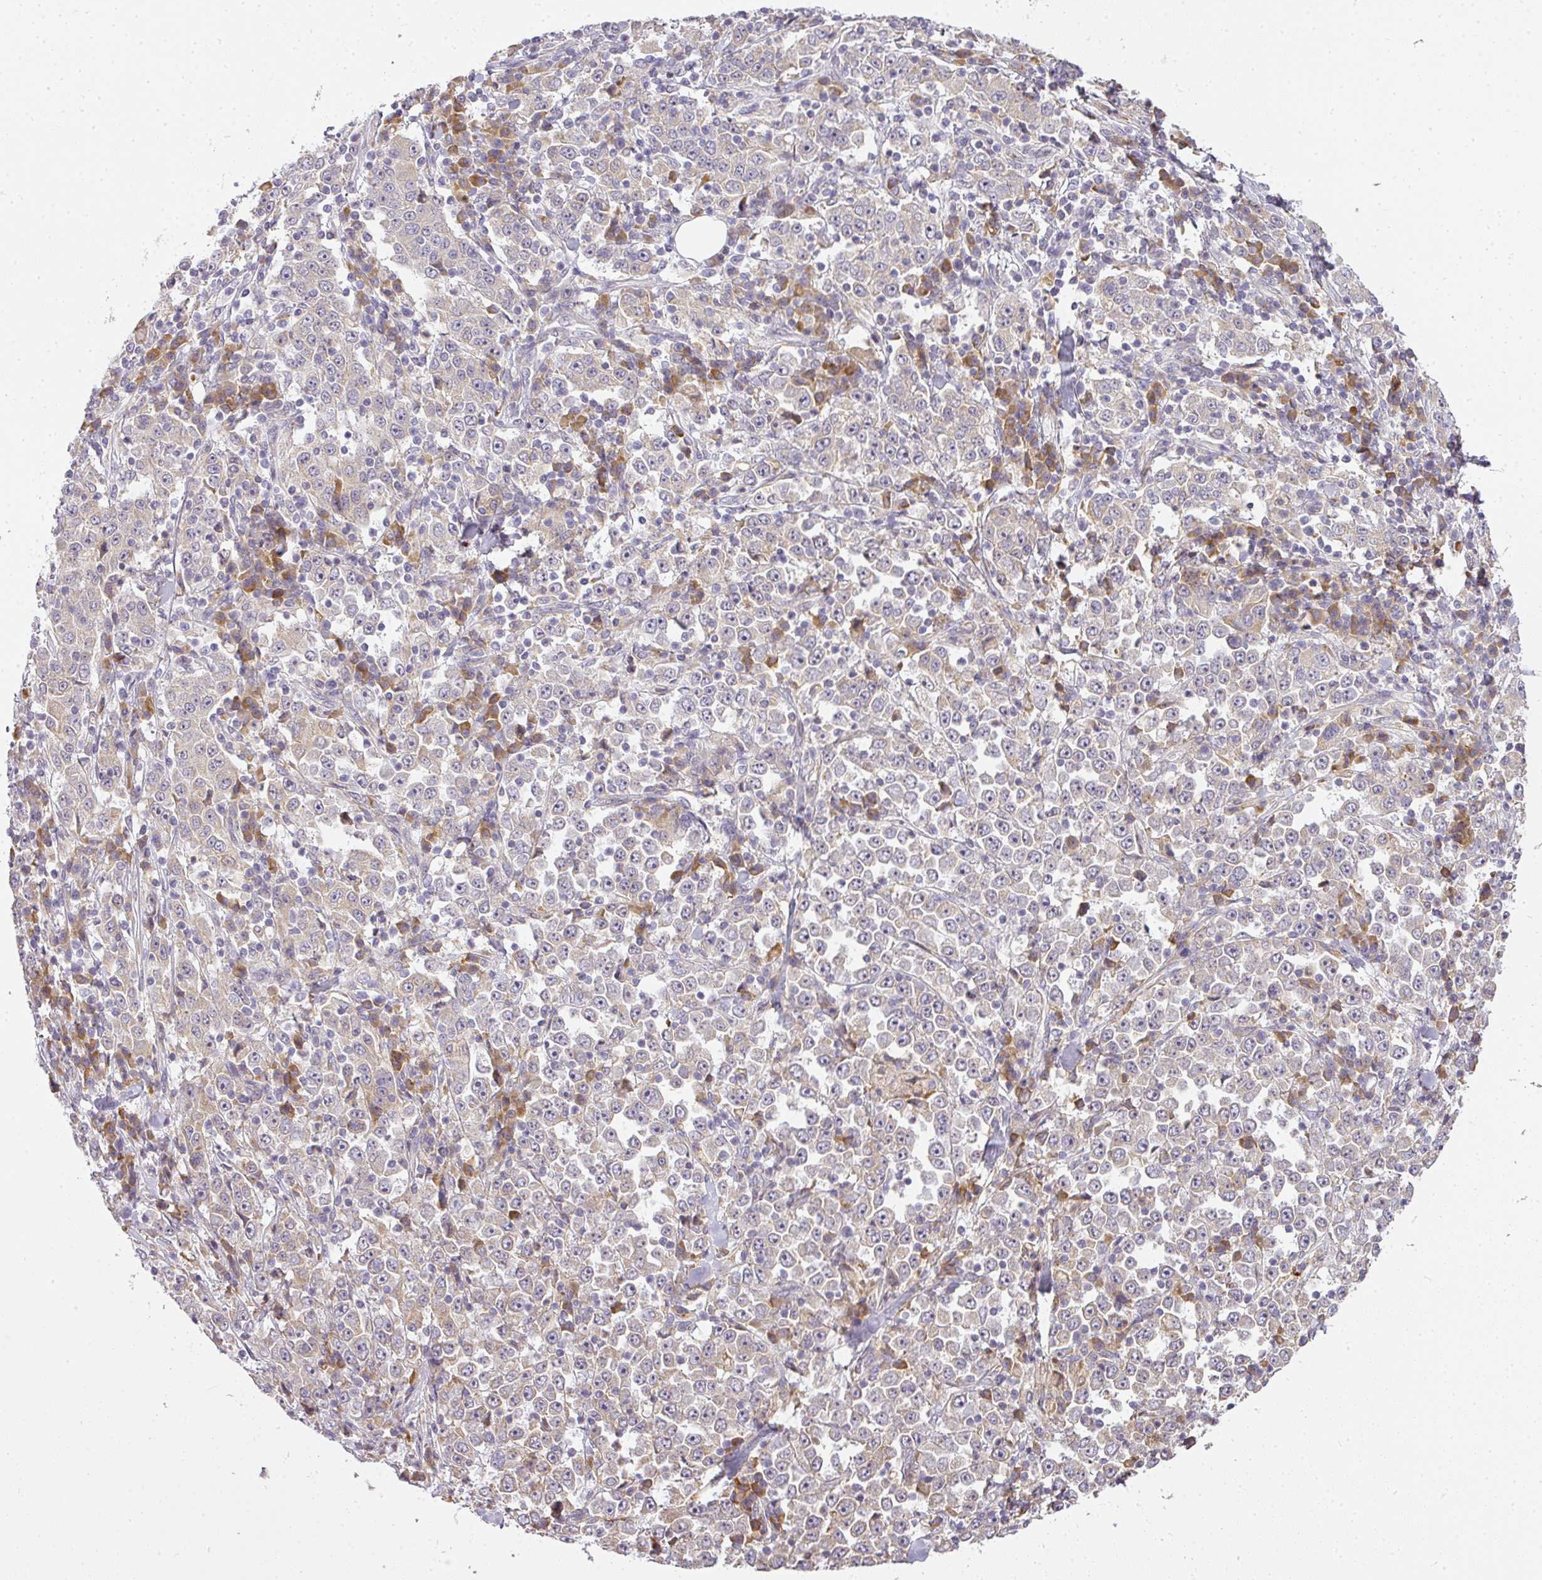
{"staining": {"intensity": "weak", "quantity": "<25%", "location": "cytoplasmic/membranous"}, "tissue": "stomach cancer", "cell_type": "Tumor cells", "image_type": "cancer", "snomed": [{"axis": "morphology", "description": "Normal tissue, NOS"}, {"axis": "morphology", "description": "Adenocarcinoma, NOS"}, {"axis": "topography", "description": "Stomach, upper"}, {"axis": "topography", "description": "Stomach"}], "caption": "Tumor cells show no significant expression in stomach cancer (adenocarcinoma).", "gene": "MED19", "patient": {"sex": "male", "age": 59}}